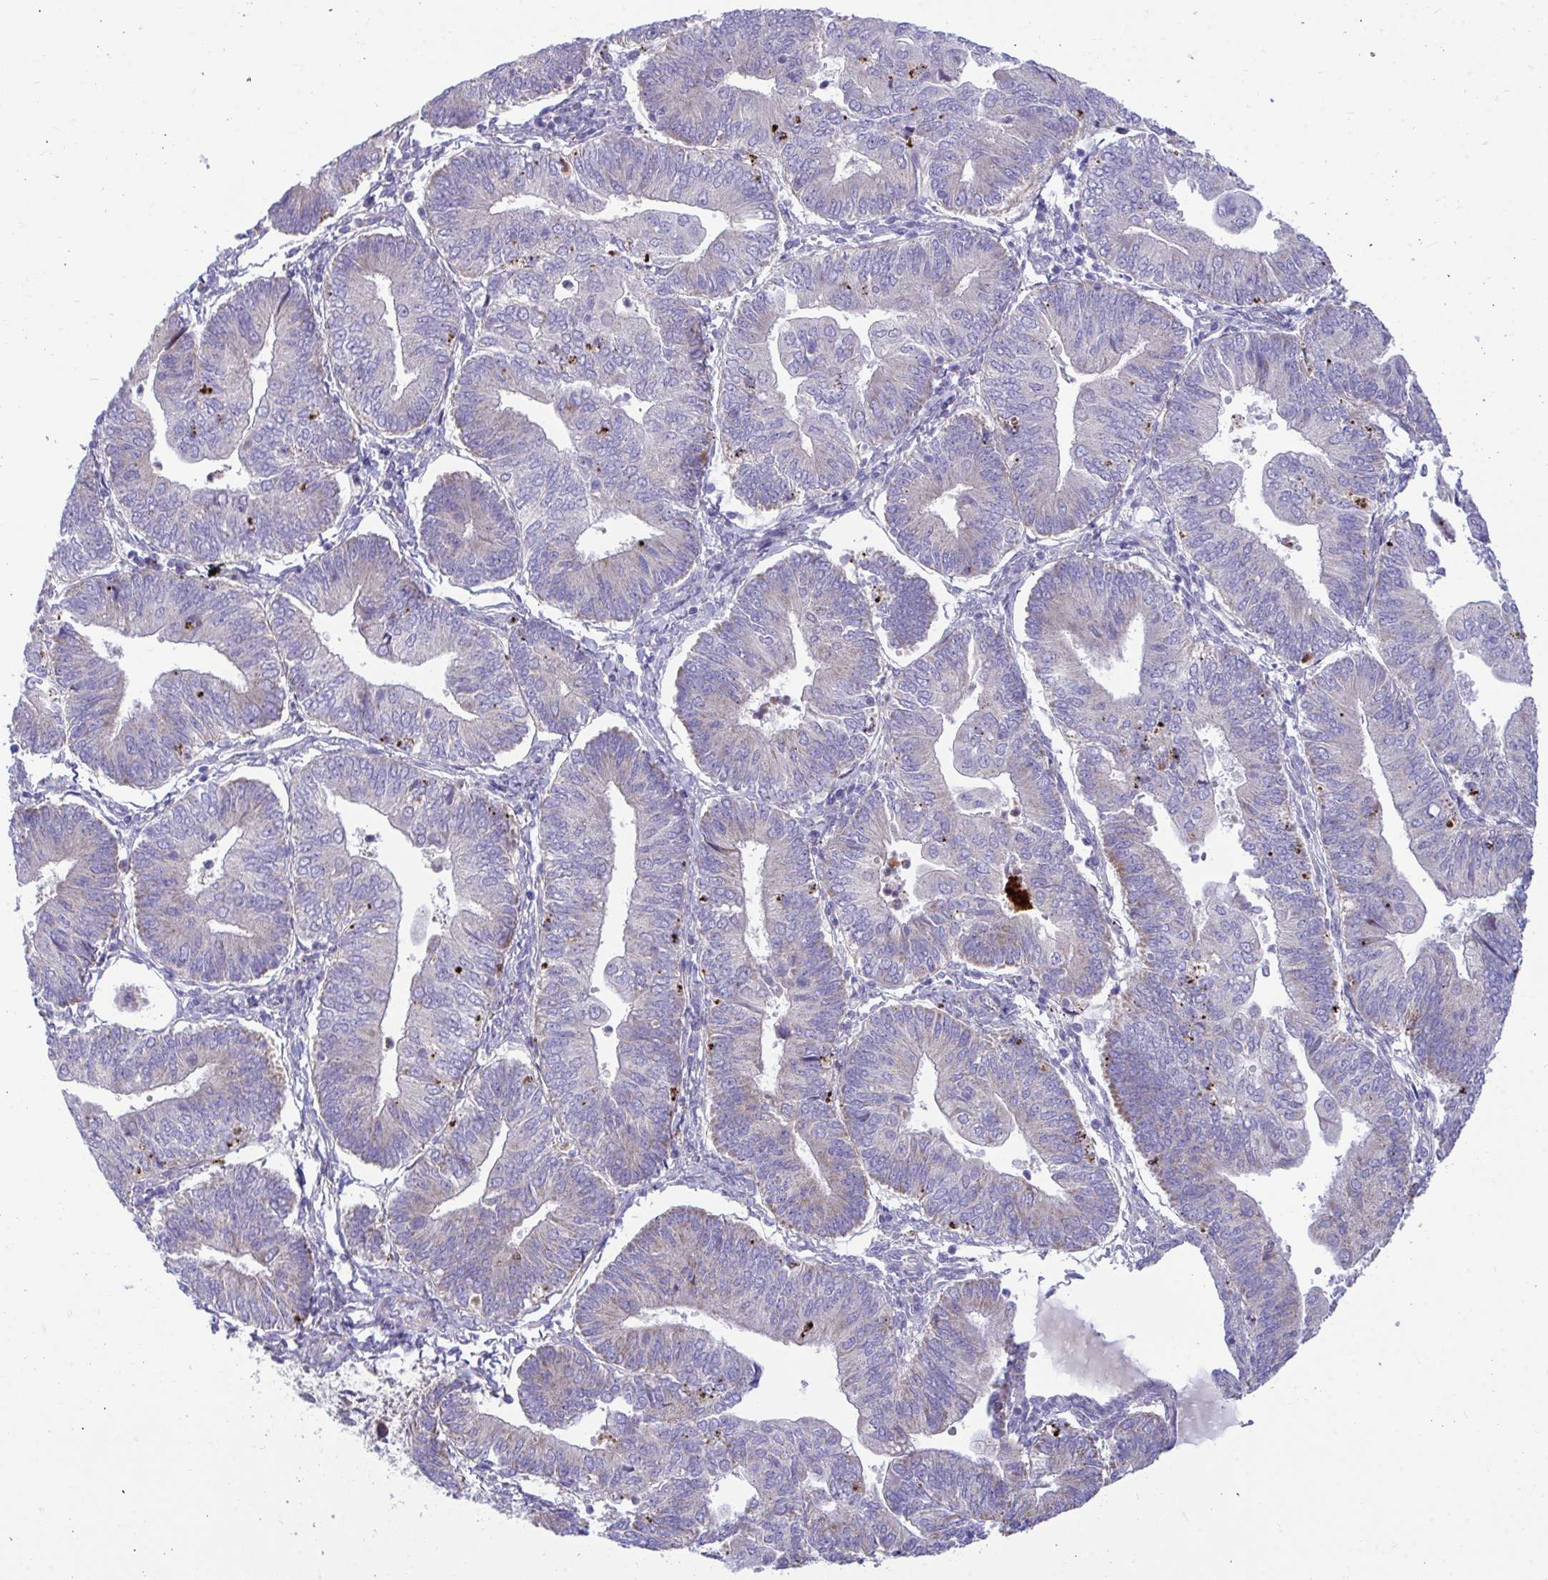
{"staining": {"intensity": "negative", "quantity": "none", "location": "none"}, "tissue": "endometrial cancer", "cell_type": "Tumor cells", "image_type": "cancer", "snomed": [{"axis": "morphology", "description": "Adenocarcinoma, NOS"}, {"axis": "topography", "description": "Endometrium"}], "caption": "This is a micrograph of IHC staining of endometrial cancer, which shows no expression in tumor cells.", "gene": "MRPS16", "patient": {"sex": "female", "age": 65}}